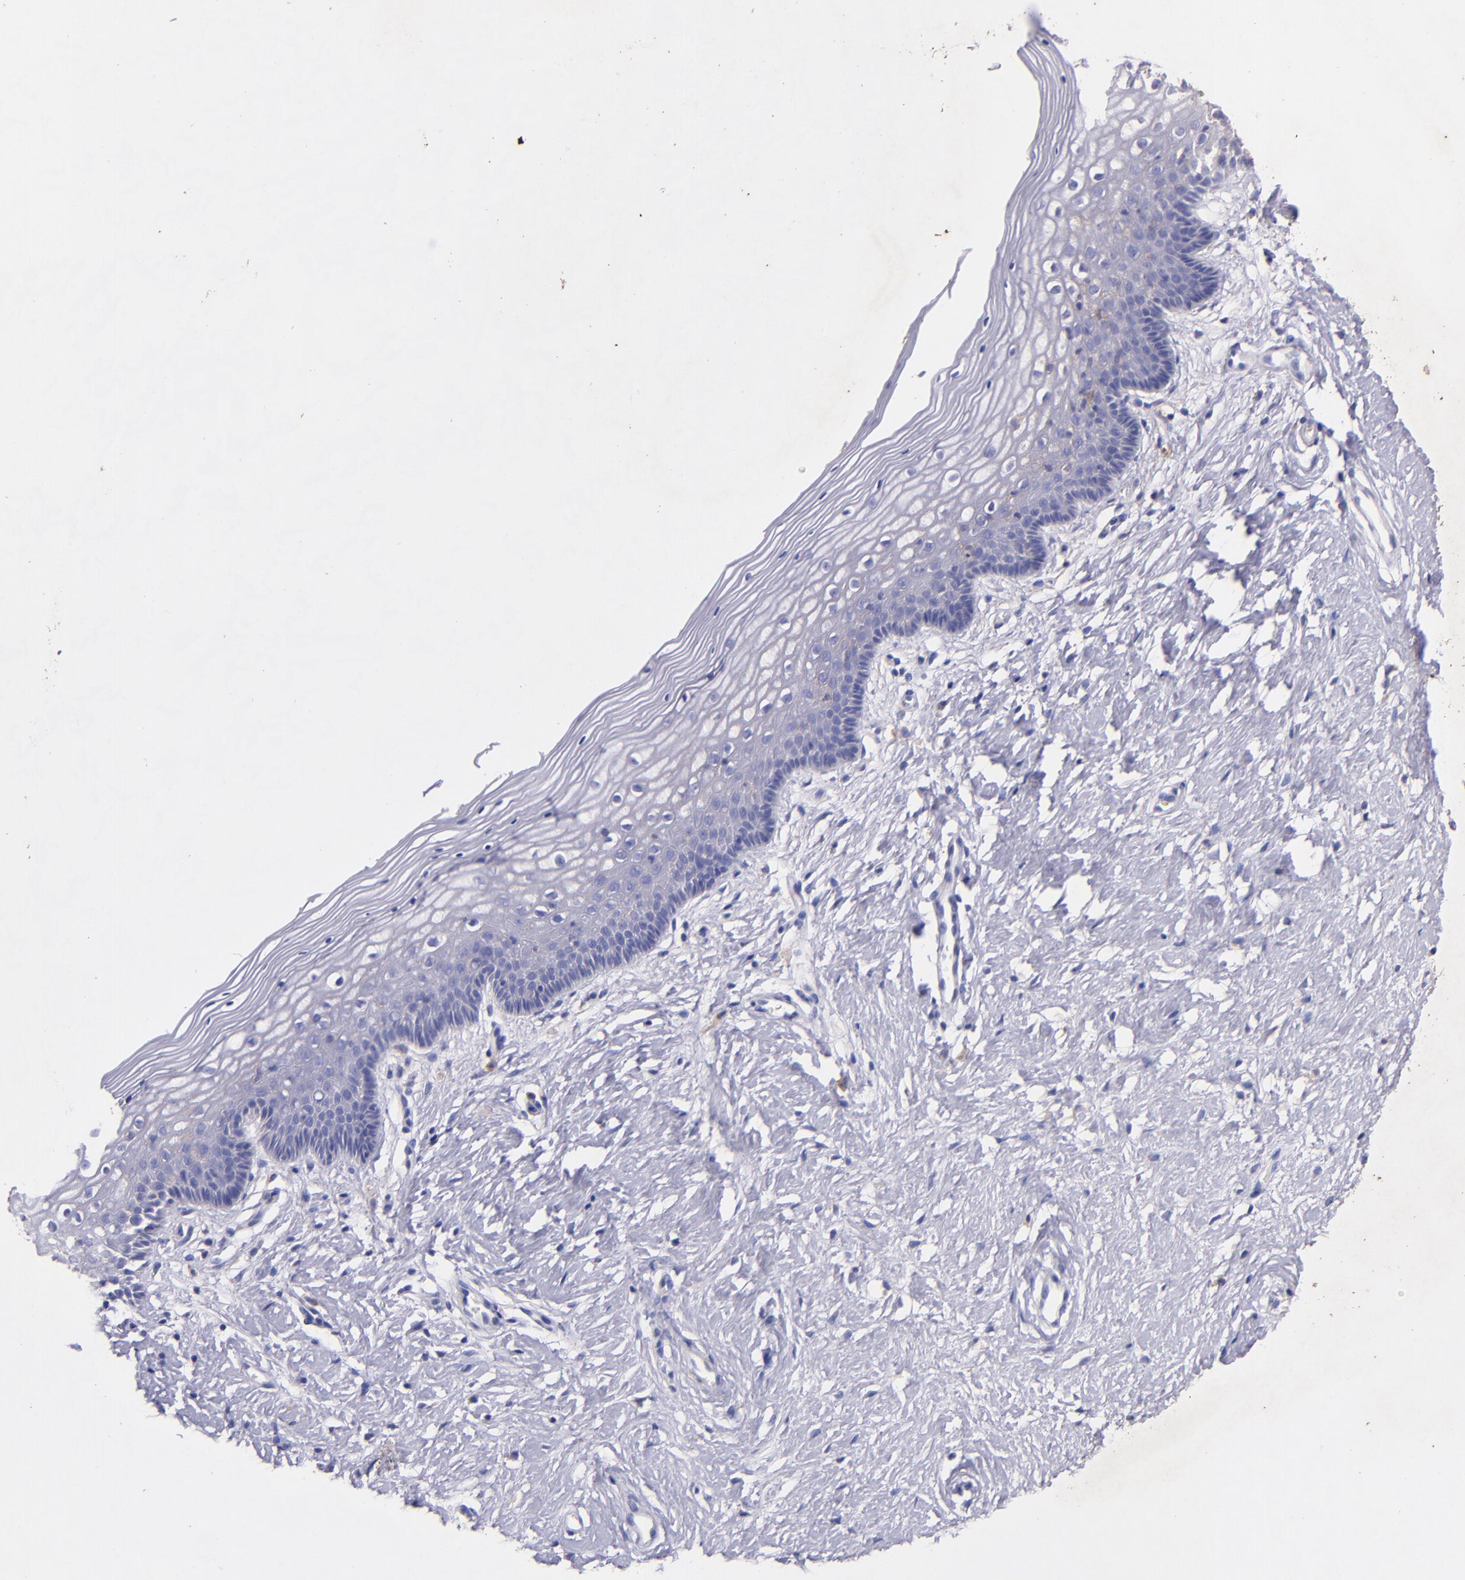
{"staining": {"intensity": "weak", "quantity": "<25%", "location": "cytoplasmic/membranous"}, "tissue": "vagina", "cell_type": "Squamous epithelial cells", "image_type": "normal", "snomed": [{"axis": "morphology", "description": "Normal tissue, NOS"}, {"axis": "topography", "description": "Vagina"}], "caption": "High power microscopy image of an IHC photomicrograph of normal vagina, revealing no significant positivity in squamous epithelial cells.", "gene": "RET", "patient": {"sex": "female", "age": 46}}